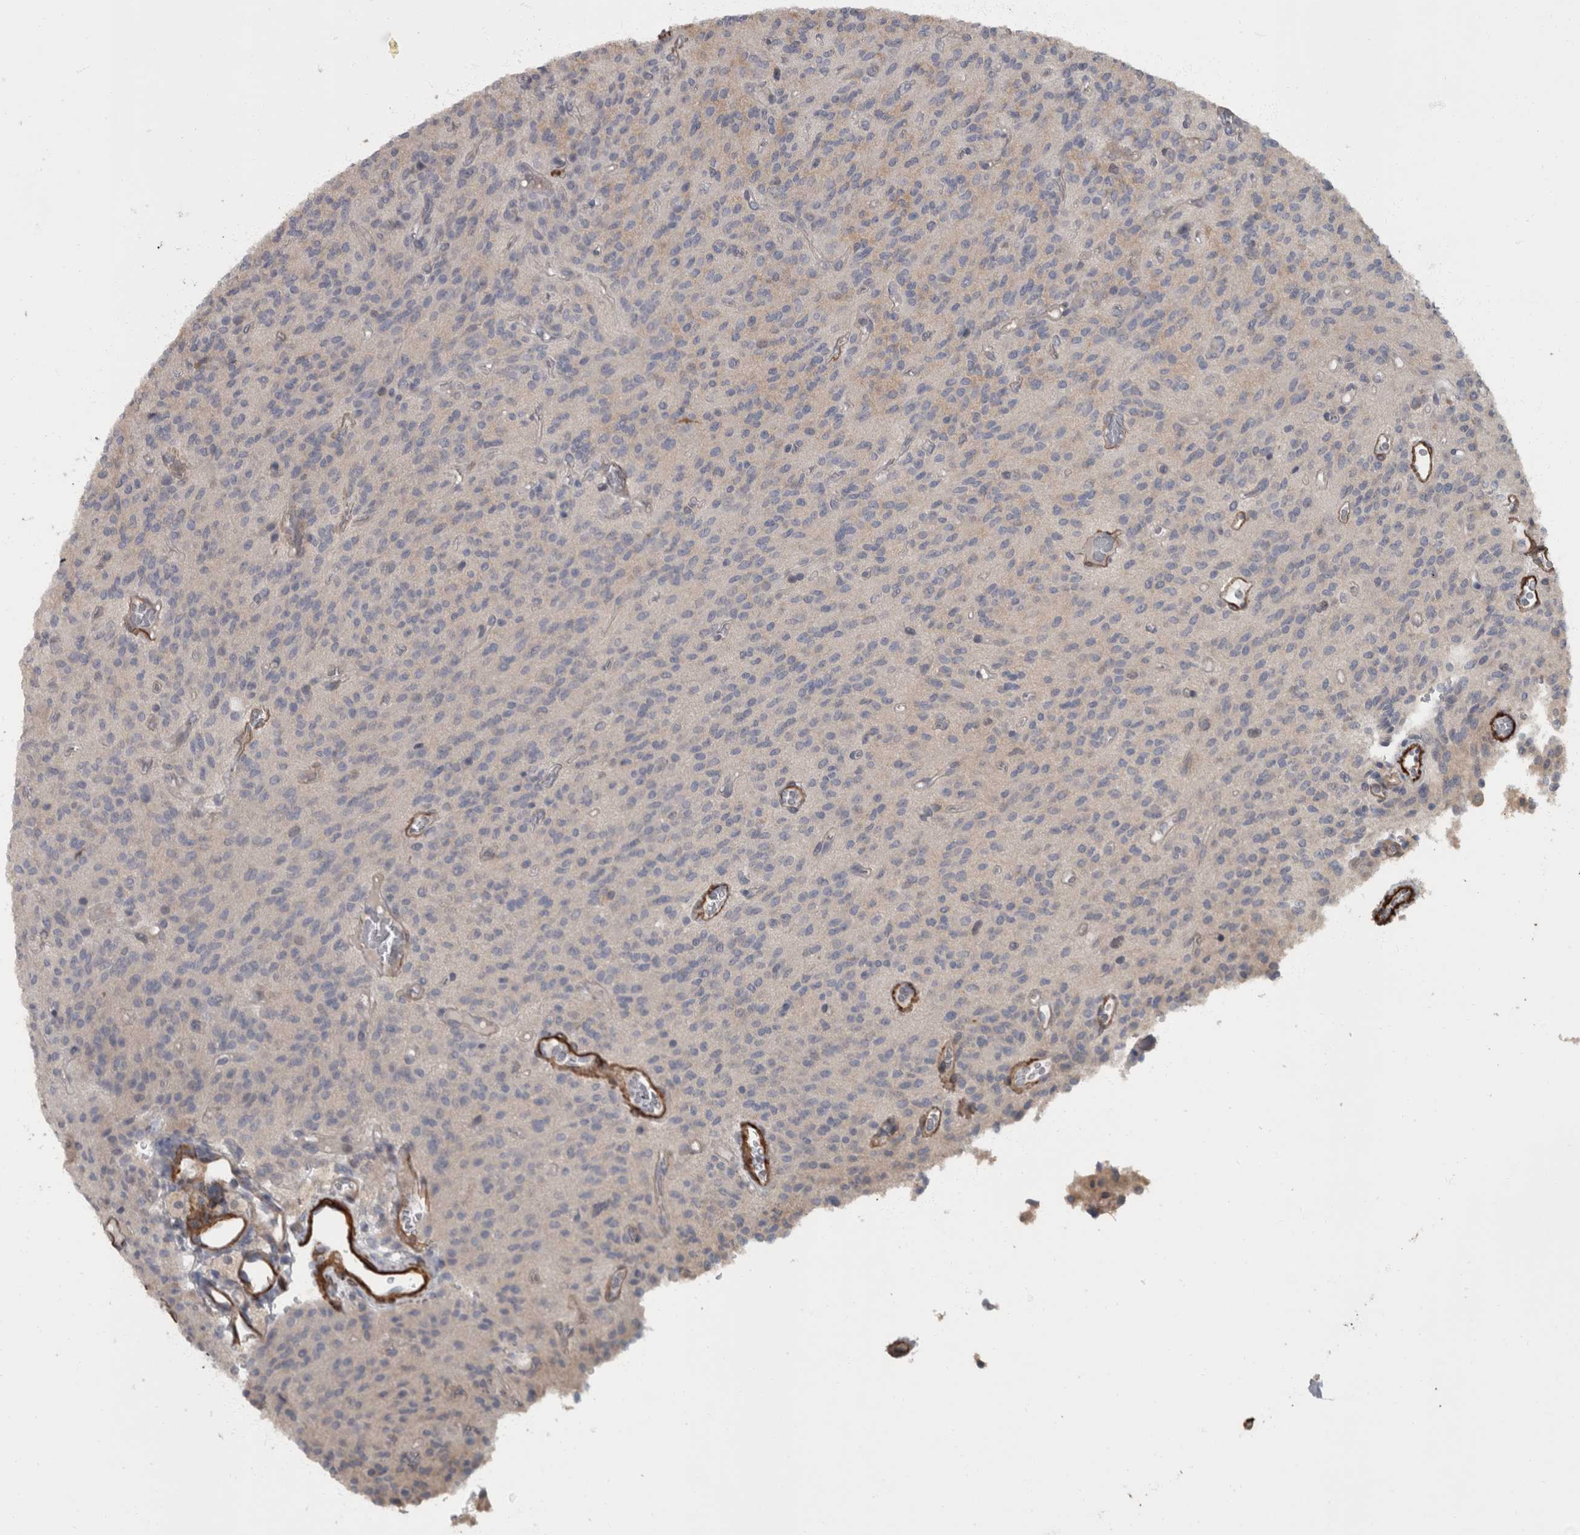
{"staining": {"intensity": "negative", "quantity": "none", "location": "none"}, "tissue": "glioma", "cell_type": "Tumor cells", "image_type": "cancer", "snomed": [{"axis": "morphology", "description": "Glioma, malignant, High grade"}, {"axis": "topography", "description": "Brain"}], "caption": "The micrograph demonstrates no staining of tumor cells in glioma.", "gene": "MASTL", "patient": {"sex": "male", "age": 34}}